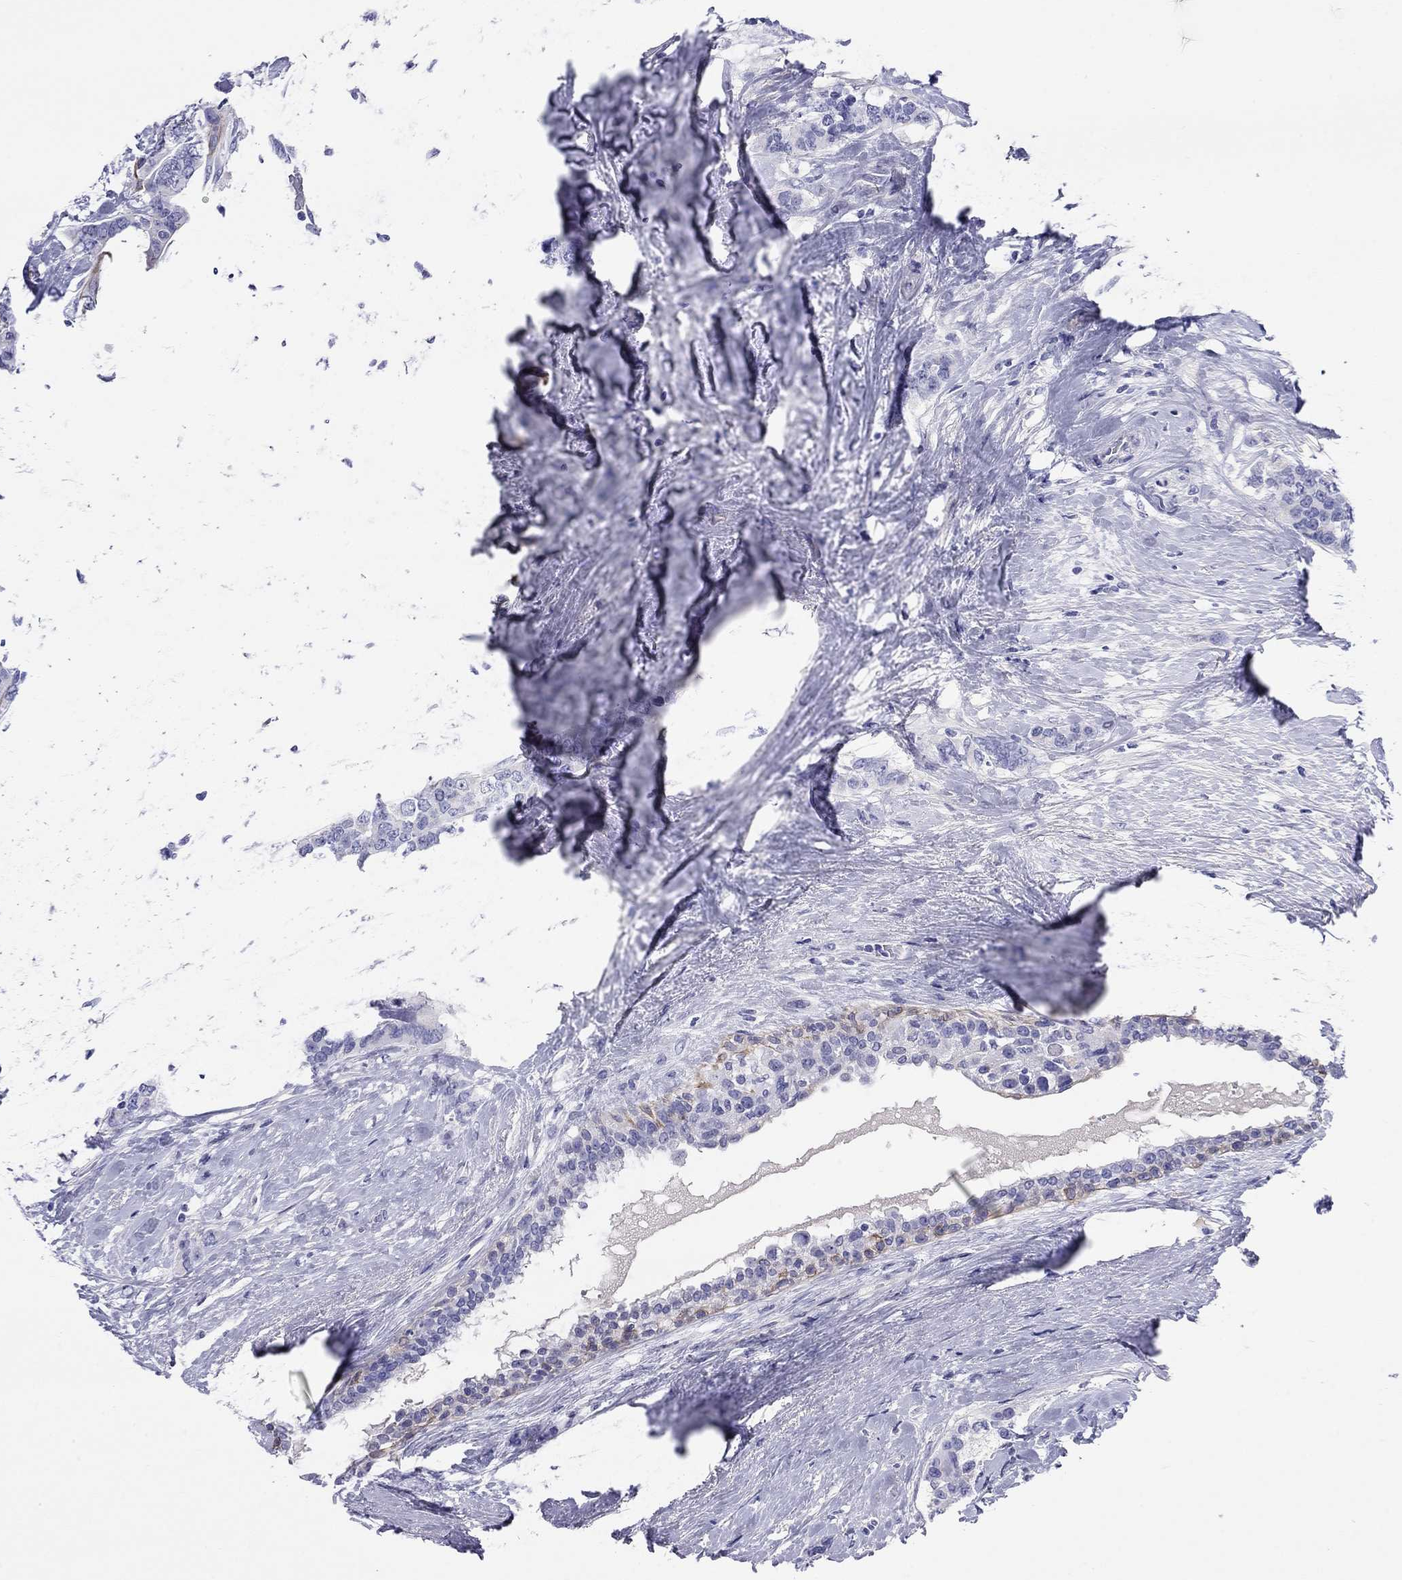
{"staining": {"intensity": "negative", "quantity": "none", "location": "none"}, "tissue": "breast cancer", "cell_type": "Tumor cells", "image_type": "cancer", "snomed": [{"axis": "morphology", "description": "Lobular carcinoma"}, {"axis": "topography", "description": "Breast"}], "caption": "The photomicrograph reveals no significant staining in tumor cells of breast lobular carcinoma.", "gene": "CMYA5", "patient": {"sex": "female", "age": 59}}